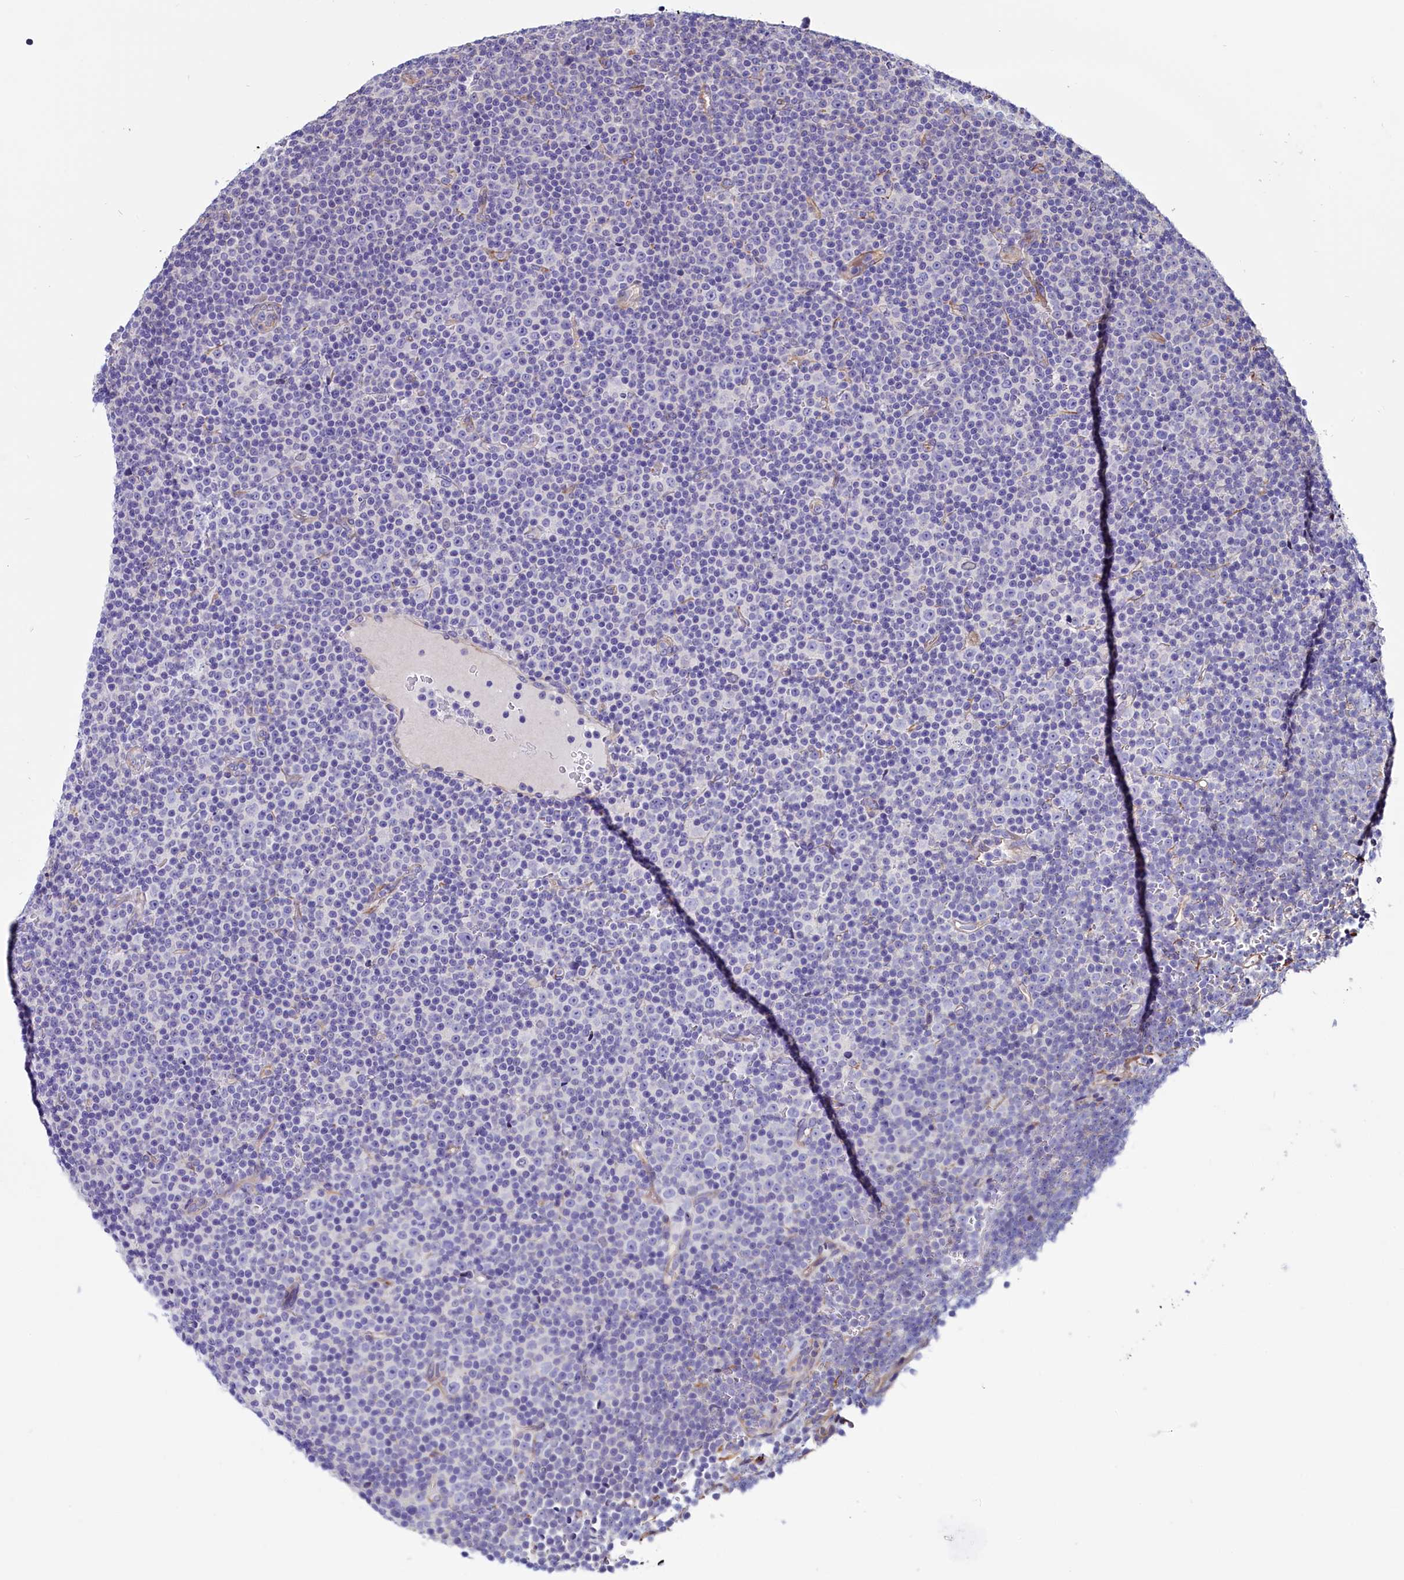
{"staining": {"intensity": "negative", "quantity": "none", "location": "none"}, "tissue": "lymphoma", "cell_type": "Tumor cells", "image_type": "cancer", "snomed": [{"axis": "morphology", "description": "Malignant lymphoma, non-Hodgkin's type, Low grade"}, {"axis": "topography", "description": "Lymph node"}], "caption": "Lymphoma was stained to show a protein in brown. There is no significant staining in tumor cells.", "gene": "PDILT", "patient": {"sex": "female", "age": 67}}